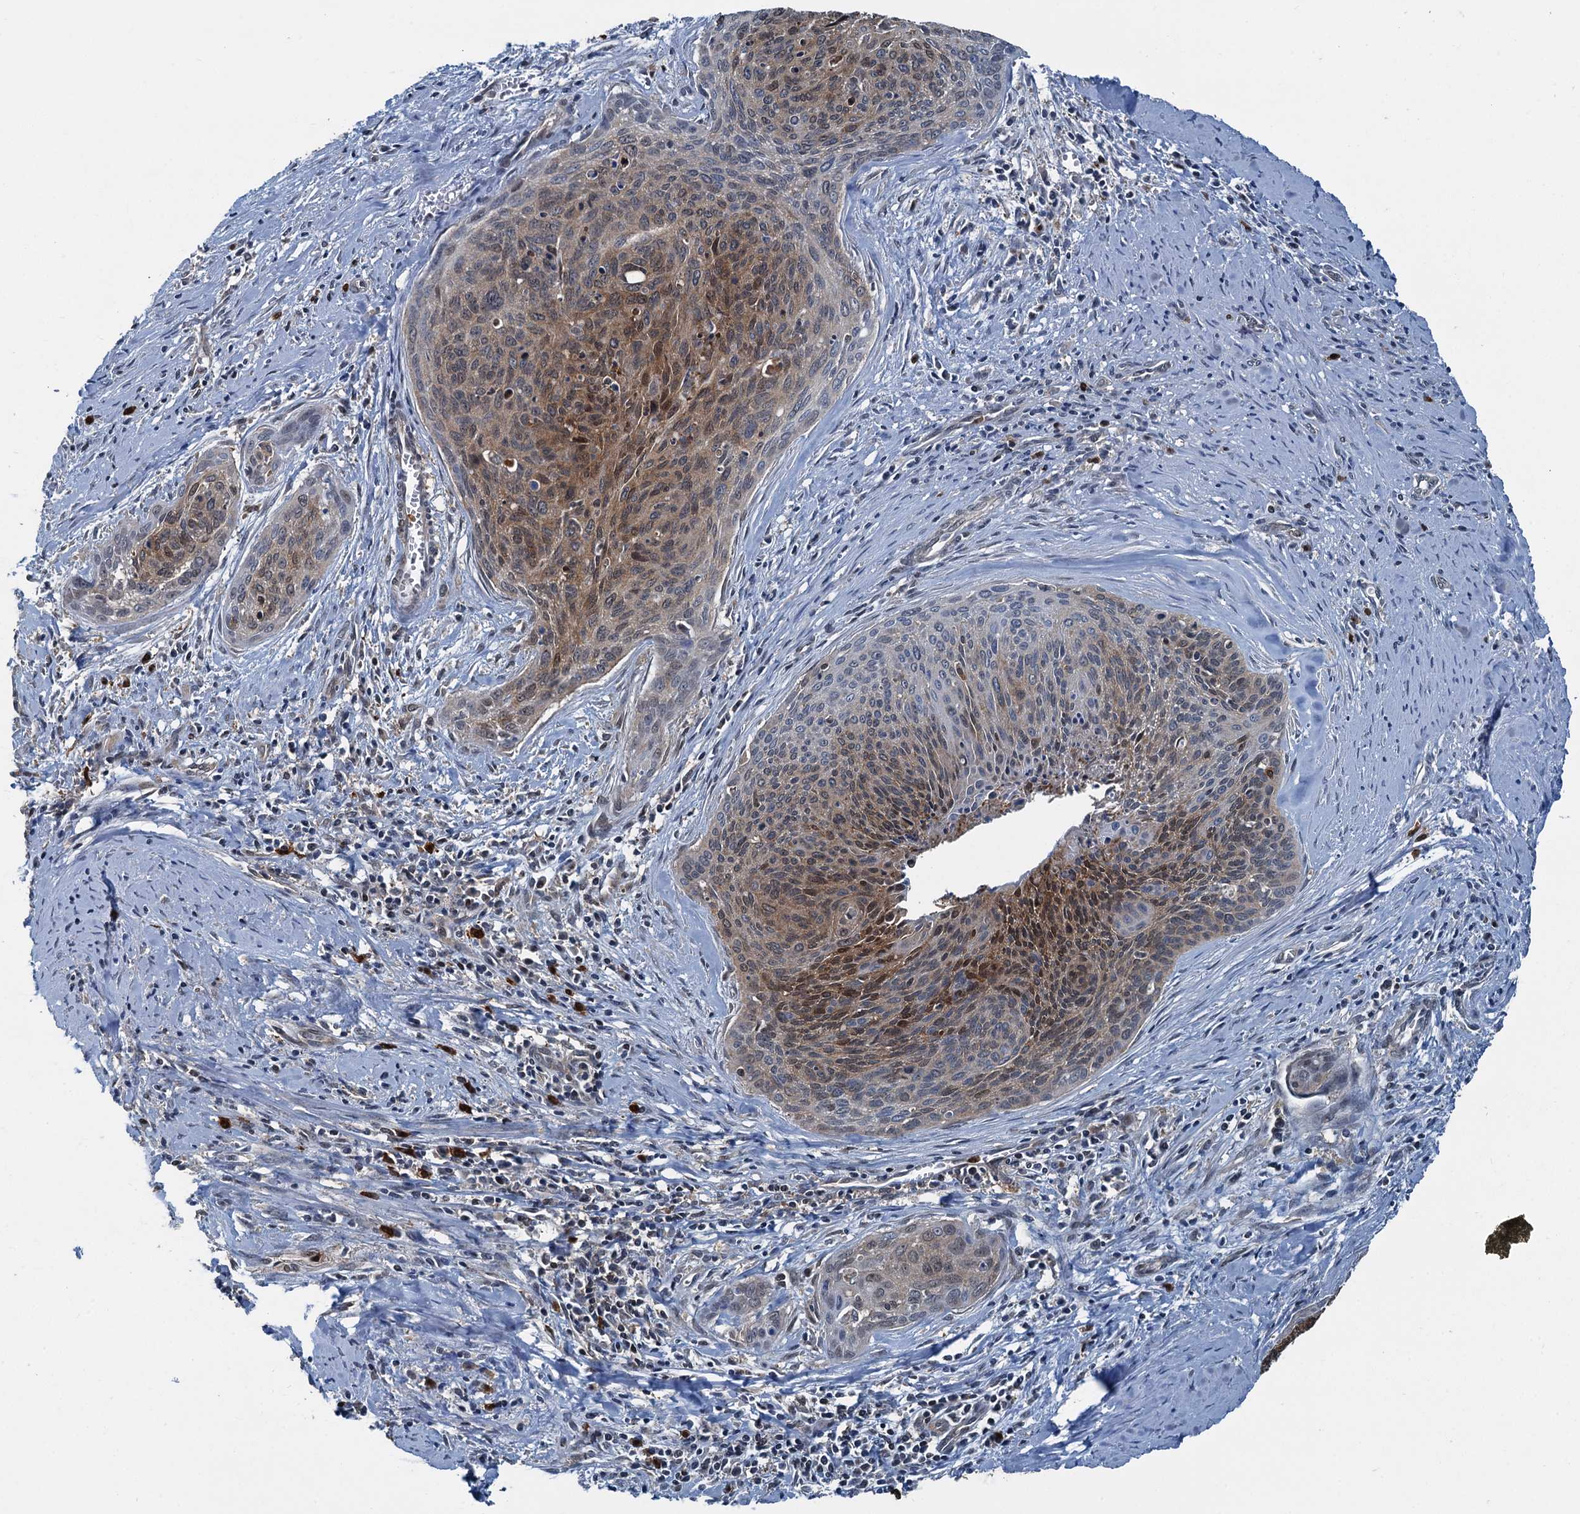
{"staining": {"intensity": "moderate", "quantity": "25%-75%", "location": "cytoplasmic/membranous"}, "tissue": "cervical cancer", "cell_type": "Tumor cells", "image_type": "cancer", "snomed": [{"axis": "morphology", "description": "Squamous cell carcinoma, NOS"}, {"axis": "topography", "description": "Cervix"}], "caption": "This micrograph demonstrates immunohistochemistry staining of human cervical cancer (squamous cell carcinoma), with medium moderate cytoplasmic/membranous positivity in about 25%-75% of tumor cells.", "gene": "GPI", "patient": {"sex": "female", "age": 55}}